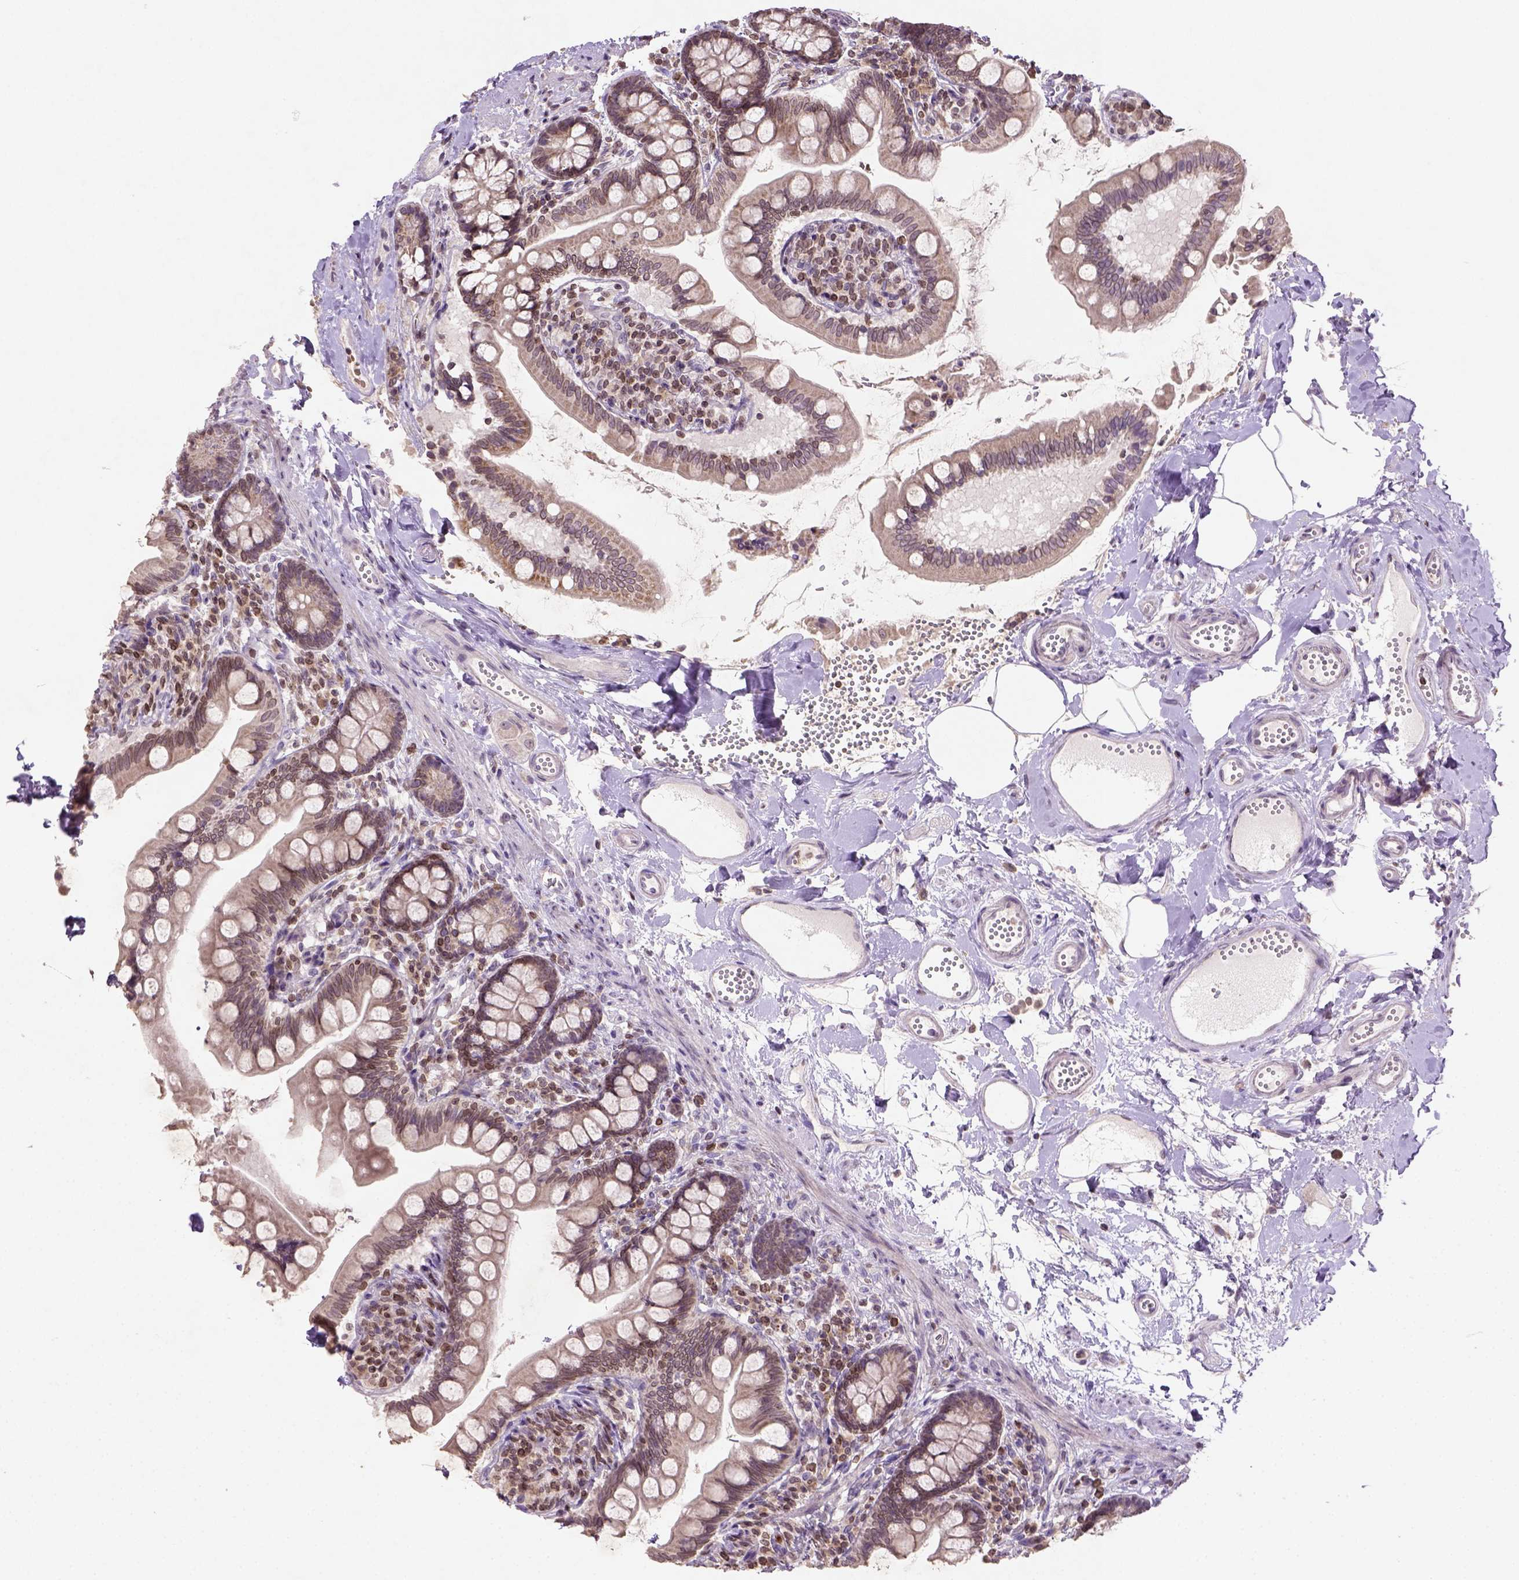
{"staining": {"intensity": "weak", "quantity": "25%-75%", "location": "cytoplasmic/membranous,nuclear"}, "tissue": "small intestine", "cell_type": "Glandular cells", "image_type": "normal", "snomed": [{"axis": "morphology", "description": "Normal tissue, NOS"}, {"axis": "topography", "description": "Small intestine"}], "caption": "Protein expression analysis of benign small intestine demonstrates weak cytoplasmic/membranous,nuclear staining in approximately 25%-75% of glandular cells. (Stains: DAB in brown, nuclei in blue, Microscopy: brightfield microscopy at high magnification).", "gene": "NUDT3", "patient": {"sex": "female", "age": 56}}